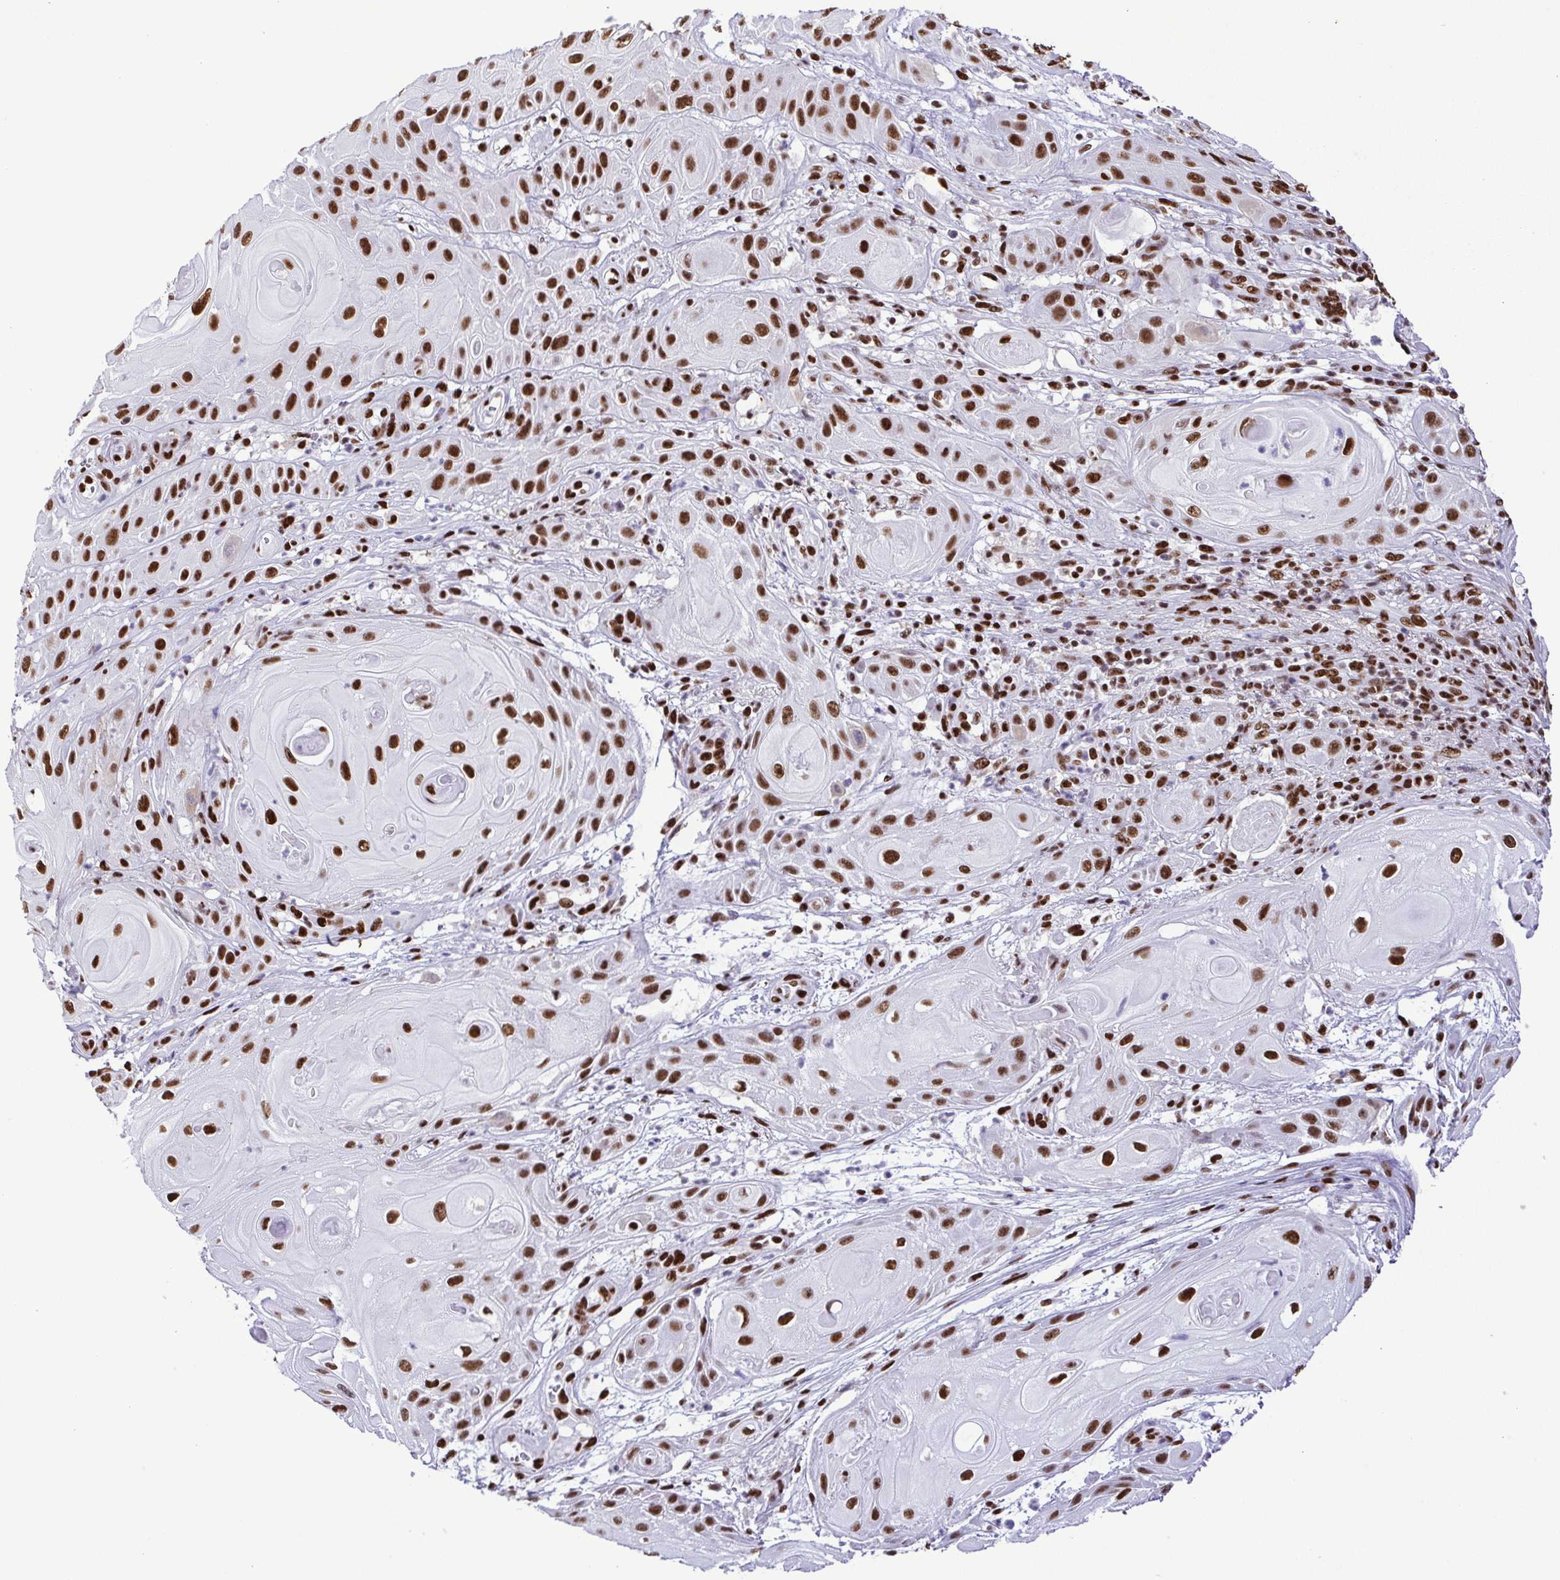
{"staining": {"intensity": "strong", "quantity": ">75%", "location": "nuclear"}, "tissue": "skin cancer", "cell_type": "Tumor cells", "image_type": "cancer", "snomed": [{"axis": "morphology", "description": "Squamous cell carcinoma, NOS"}, {"axis": "topography", "description": "Skin"}], "caption": "High-magnification brightfield microscopy of squamous cell carcinoma (skin) stained with DAB (3,3'-diaminobenzidine) (brown) and counterstained with hematoxylin (blue). tumor cells exhibit strong nuclear expression is appreciated in approximately>75% of cells.", "gene": "TRIM28", "patient": {"sex": "male", "age": 62}}